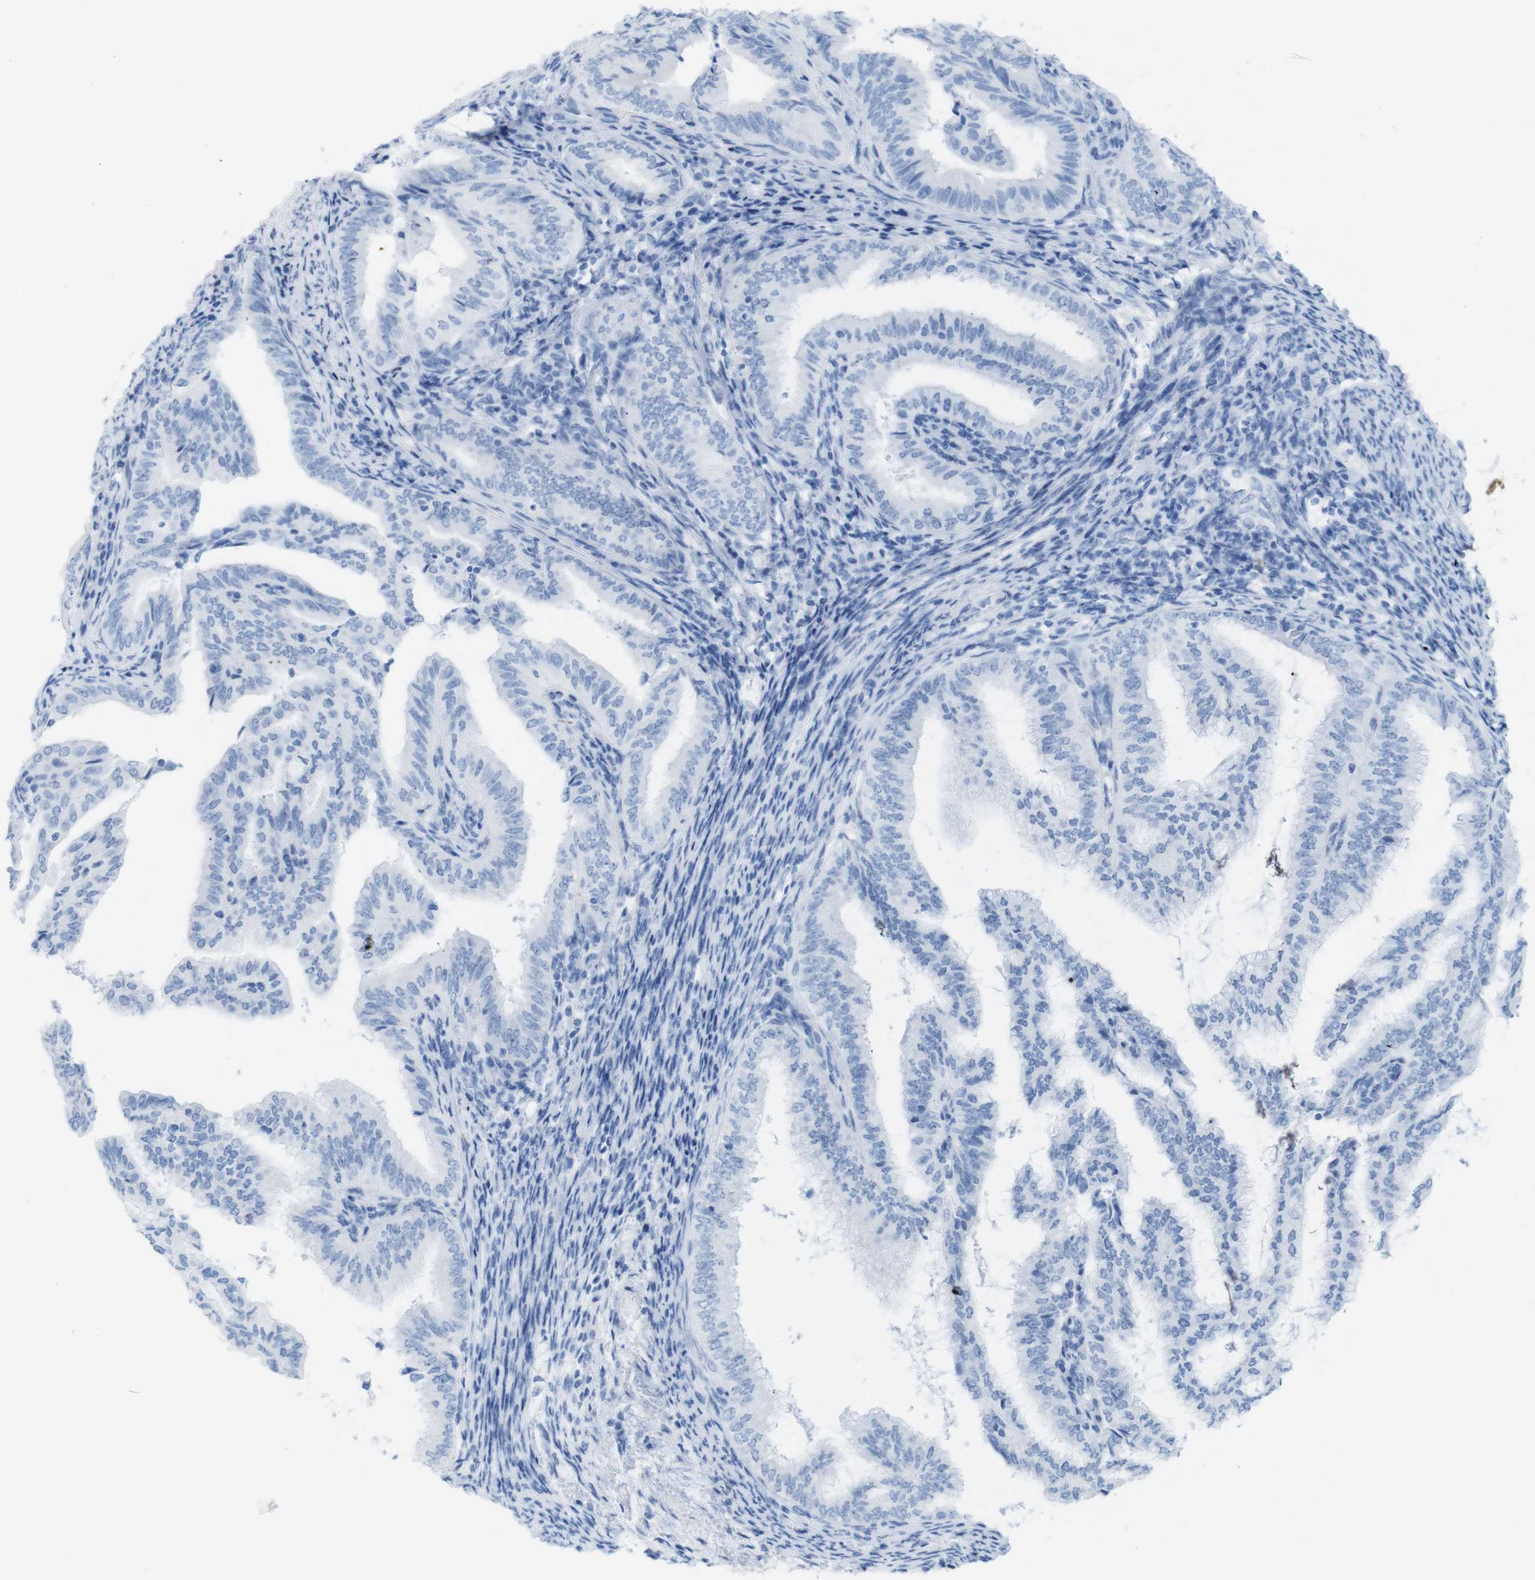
{"staining": {"intensity": "negative", "quantity": "none", "location": "none"}, "tissue": "endometrial cancer", "cell_type": "Tumor cells", "image_type": "cancer", "snomed": [{"axis": "morphology", "description": "Adenocarcinoma, NOS"}, {"axis": "topography", "description": "Endometrium"}], "caption": "Tumor cells show no significant protein expression in adenocarcinoma (endometrial).", "gene": "MYH7", "patient": {"sex": "female", "age": 58}}